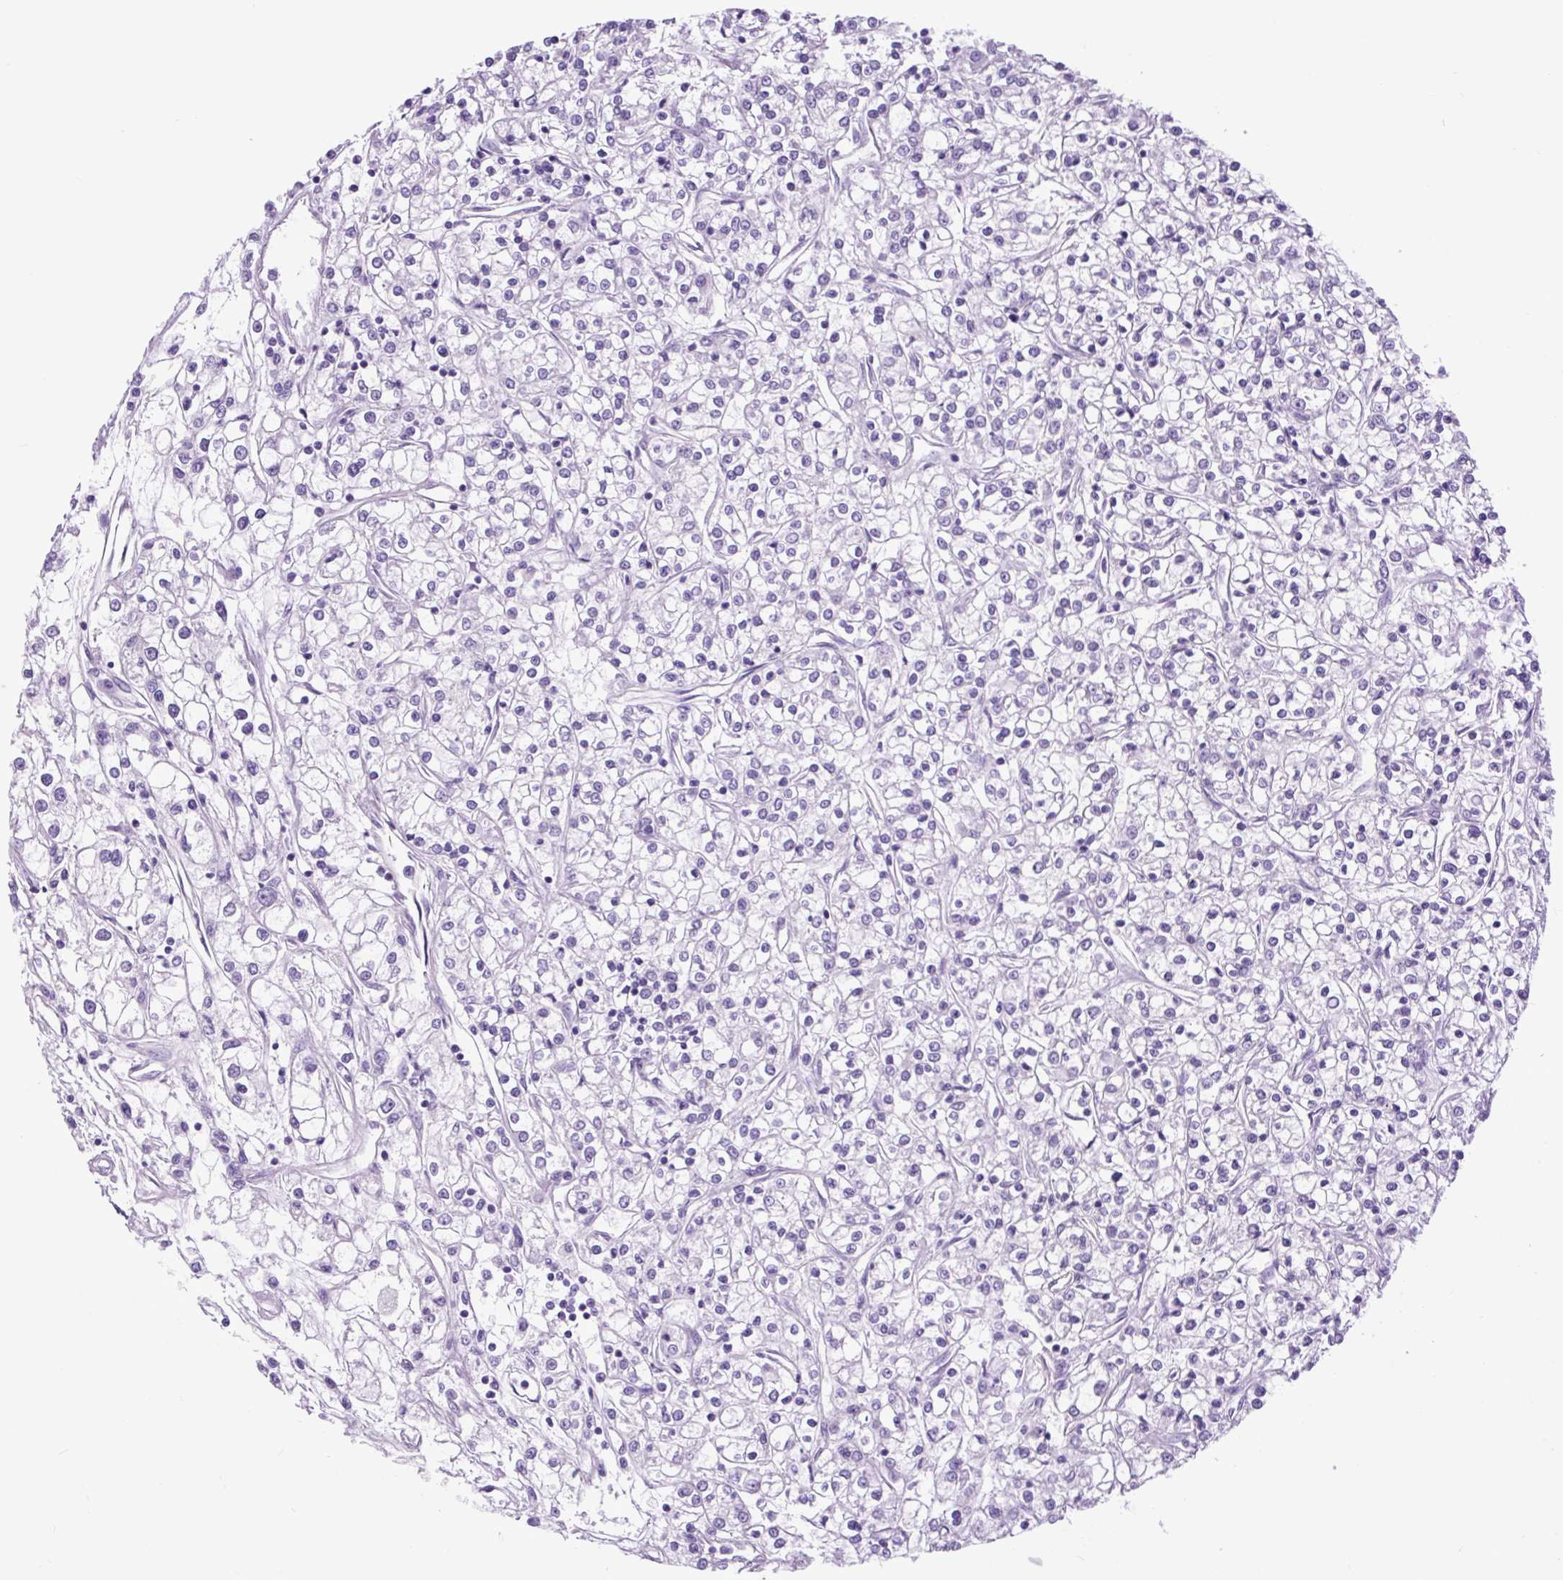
{"staining": {"intensity": "negative", "quantity": "none", "location": "none"}, "tissue": "renal cancer", "cell_type": "Tumor cells", "image_type": "cancer", "snomed": [{"axis": "morphology", "description": "Adenocarcinoma, NOS"}, {"axis": "topography", "description": "Kidney"}], "caption": "Immunohistochemistry histopathology image of neoplastic tissue: human renal cancer (adenocarcinoma) stained with DAB exhibits no significant protein positivity in tumor cells.", "gene": "DPP6", "patient": {"sex": "female", "age": 59}}